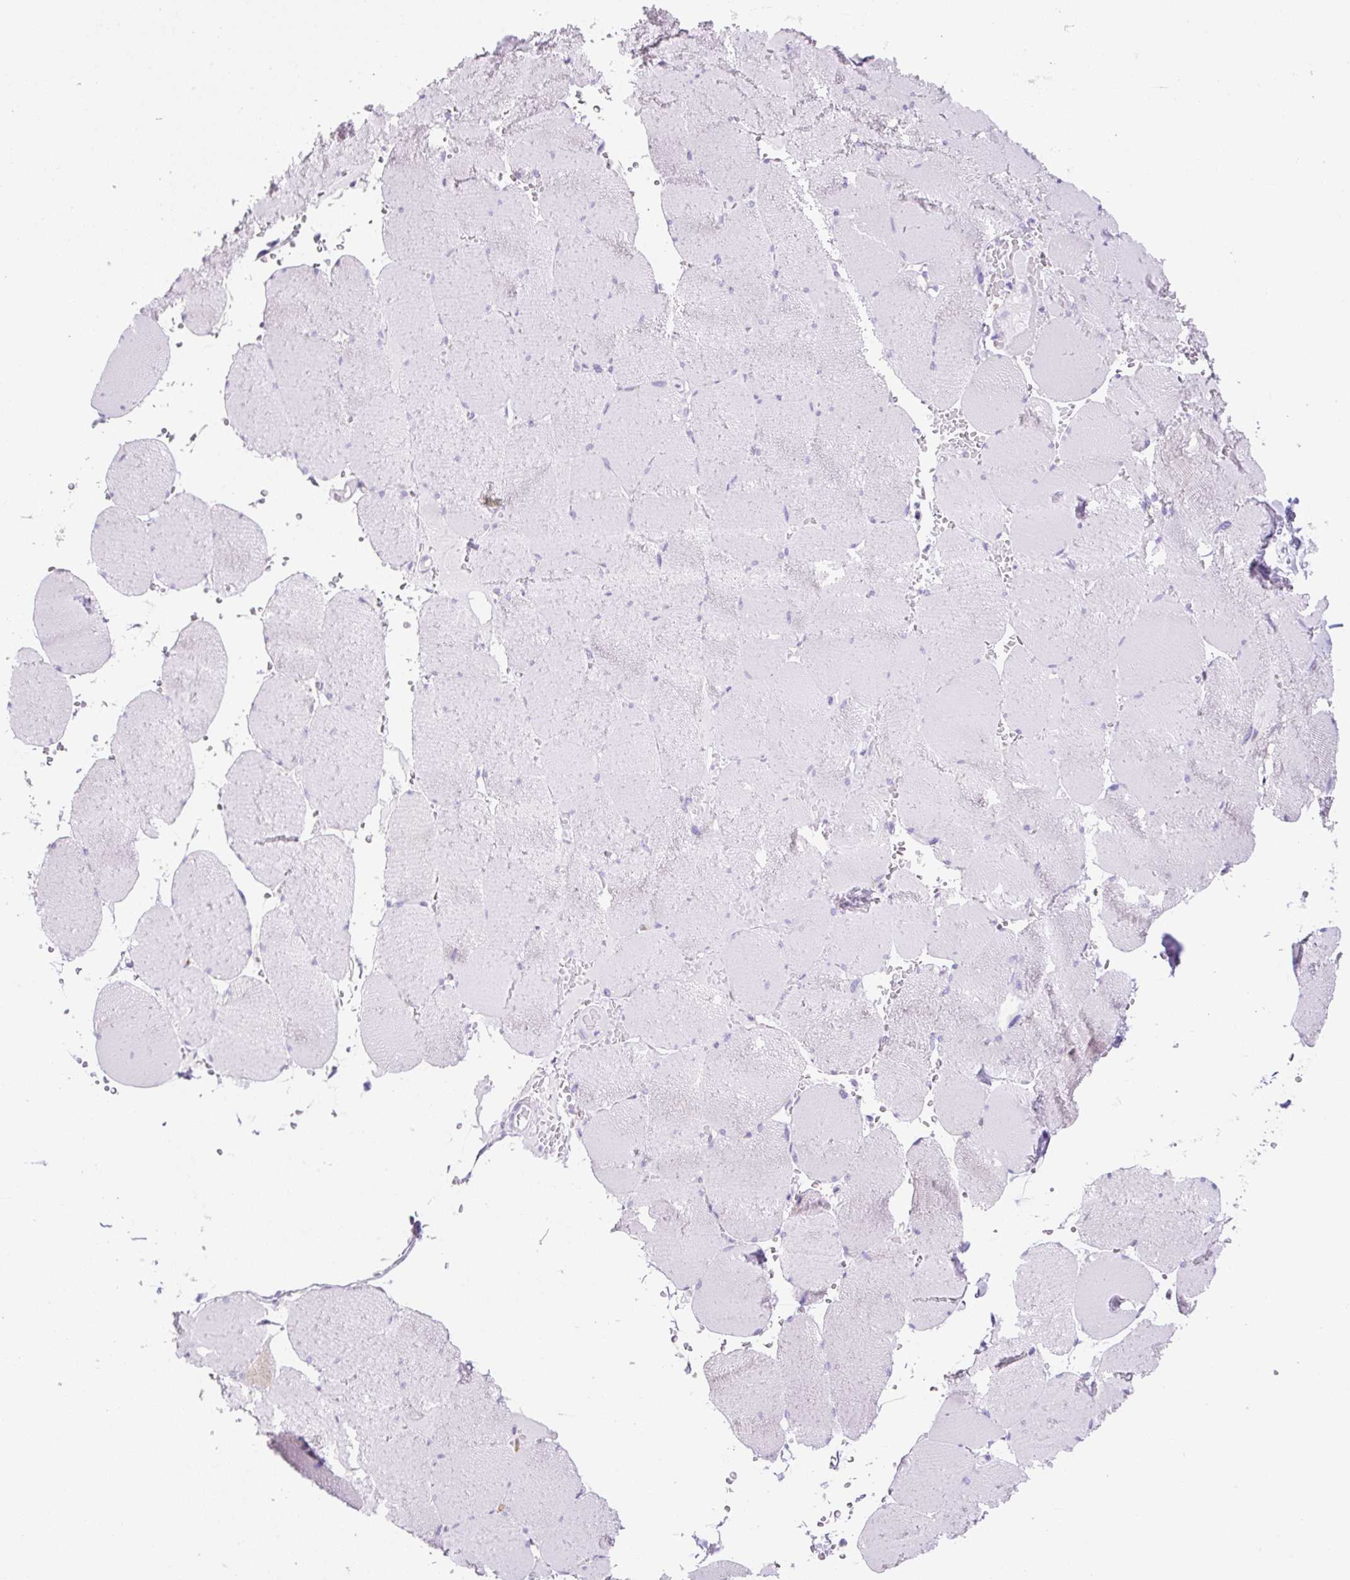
{"staining": {"intensity": "negative", "quantity": "none", "location": "none"}, "tissue": "skeletal muscle", "cell_type": "Myocytes", "image_type": "normal", "snomed": [{"axis": "morphology", "description": "Normal tissue, NOS"}, {"axis": "topography", "description": "Skeletal muscle"}, {"axis": "topography", "description": "Head-Neck"}], "caption": "Immunohistochemical staining of benign human skeletal muscle demonstrates no significant staining in myocytes. The staining is performed using DAB (3,3'-diaminobenzidine) brown chromogen with nuclei counter-stained in using hematoxylin.", "gene": "ASB4", "patient": {"sex": "male", "age": 66}}